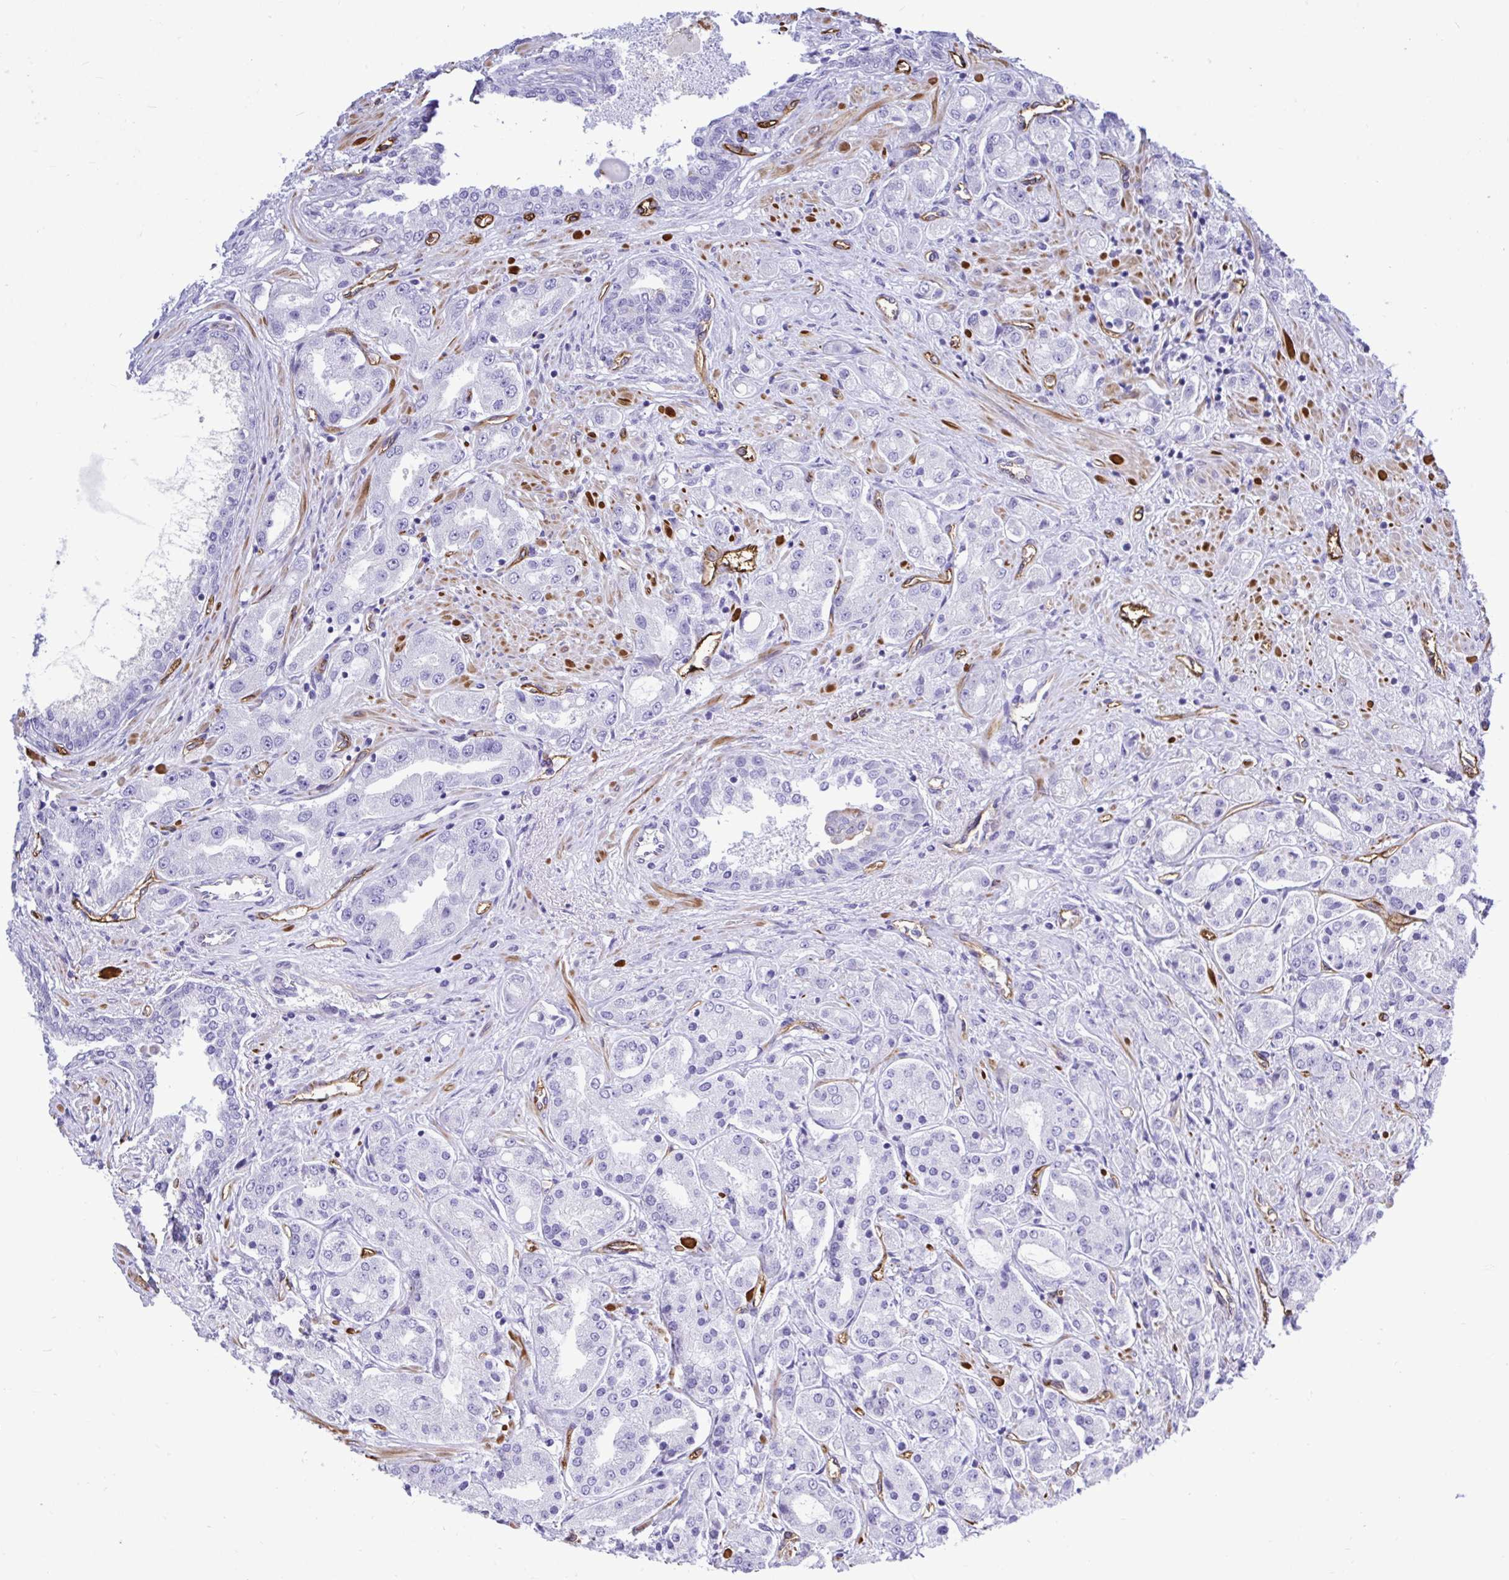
{"staining": {"intensity": "negative", "quantity": "none", "location": "none"}, "tissue": "prostate cancer", "cell_type": "Tumor cells", "image_type": "cancer", "snomed": [{"axis": "morphology", "description": "Adenocarcinoma, High grade"}, {"axis": "topography", "description": "Prostate"}], "caption": "Immunohistochemistry image of human prostate cancer (high-grade adenocarcinoma) stained for a protein (brown), which exhibits no expression in tumor cells.", "gene": "ABCG2", "patient": {"sex": "male", "age": 67}}